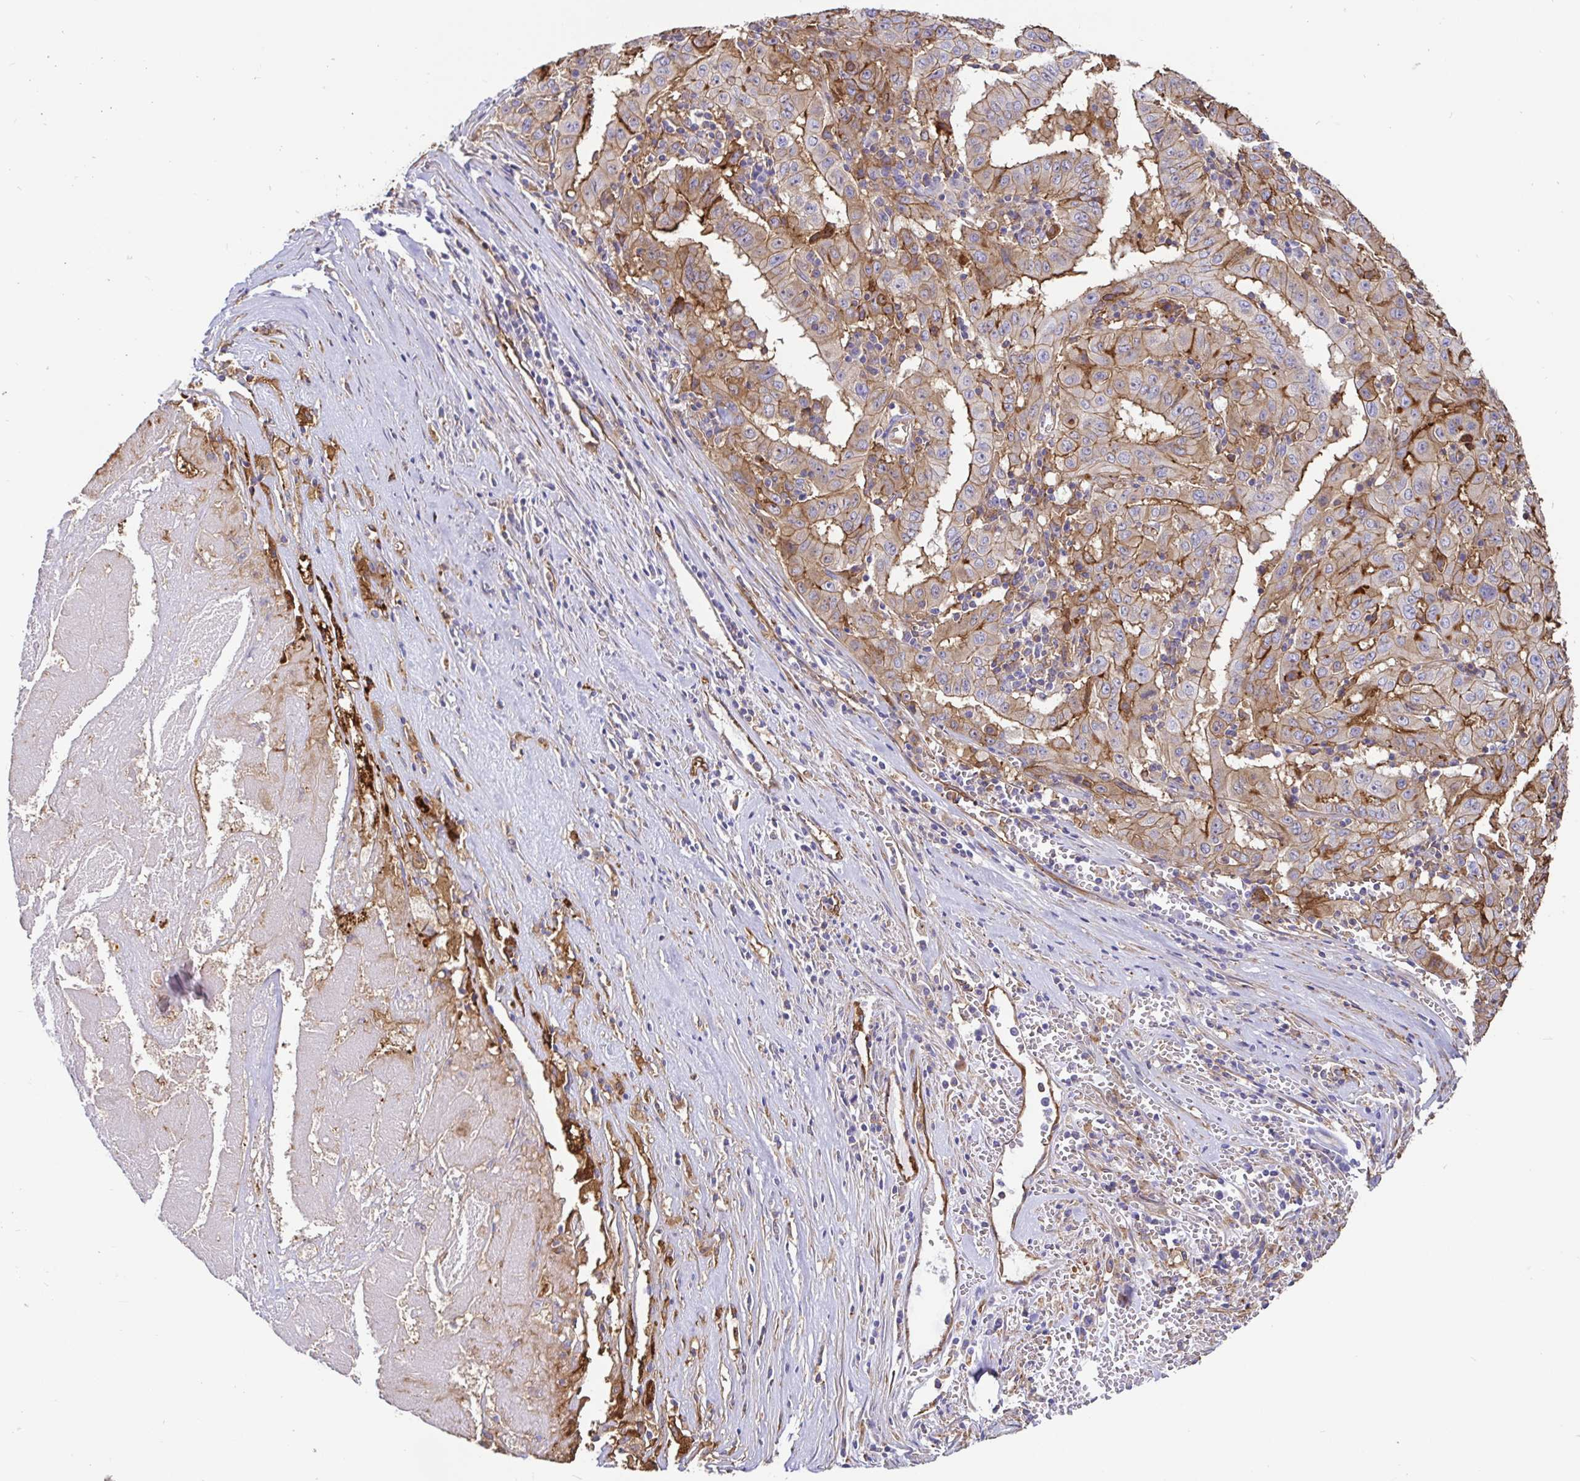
{"staining": {"intensity": "strong", "quantity": "25%-75%", "location": "cytoplasmic/membranous"}, "tissue": "pancreatic cancer", "cell_type": "Tumor cells", "image_type": "cancer", "snomed": [{"axis": "morphology", "description": "Adenocarcinoma, NOS"}, {"axis": "topography", "description": "Pancreas"}], "caption": "Immunohistochemical staining of human pancreatic cancer (adenocarcinoma) demonstrates high levels of strong cytoplasmic/membranous expression in about 25%-75% of tumor cells.", "gene": "ANXA2", "patient": {"sex": "male", "age": 63}}